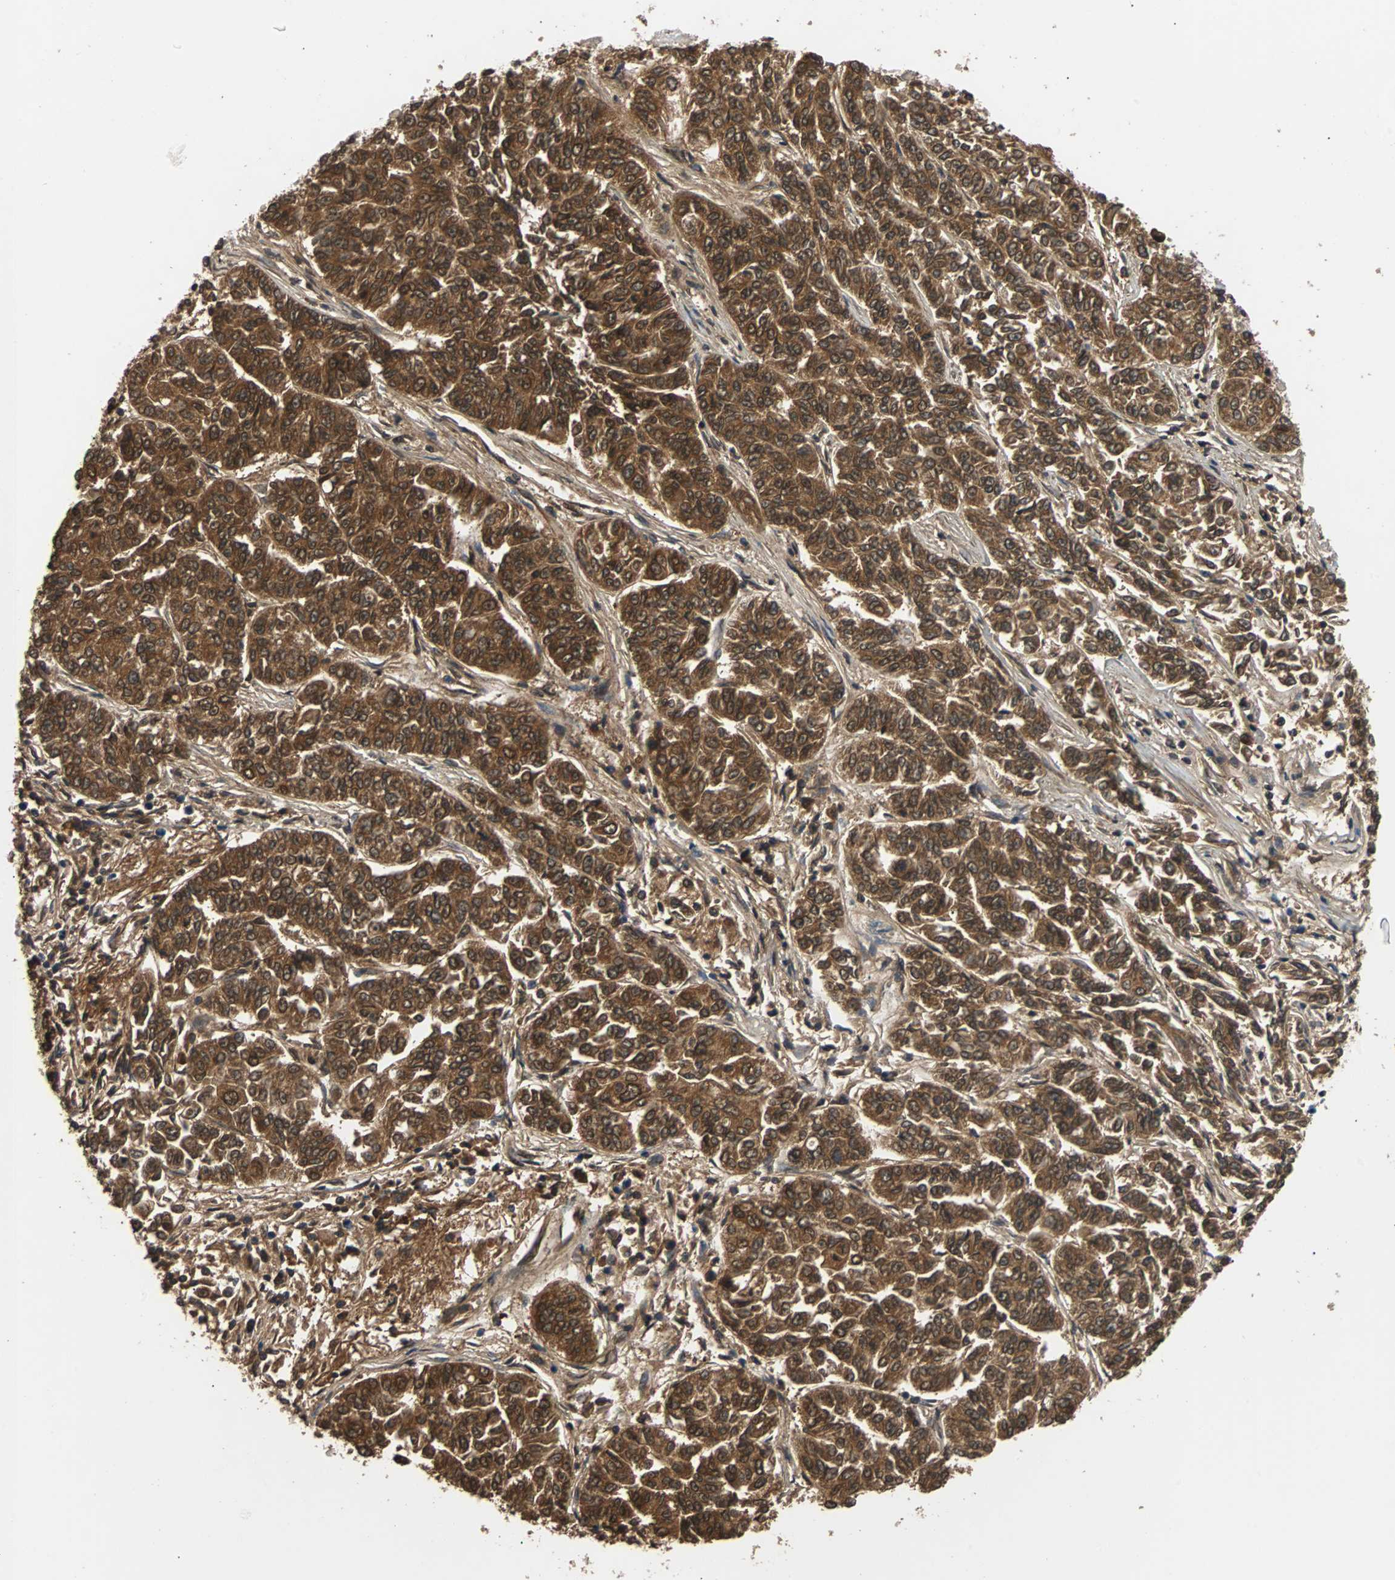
{"staining": {"intensity": "strong", "quantity": ">75%", "location": "cytoplasmic/membranous,nuclear"}, "tissue": "lung cancer", "cell_type": "Tumor cells", "image_type": "cancer", "snomed": [{"axis": "morphology", "description": "Adenocarcinoma, NOS"}, {"axis": "topography", "description": "Lung"}], "caption": "The image displays immunohistochemical staining of adenocarcinoma (lung). There is strong cytoplasmic/membranous and nuclear staining is appreciated in about >75% of tumor cells.", "gene": "PRDX6", "patient": {"sex": "male", "age": 84}}